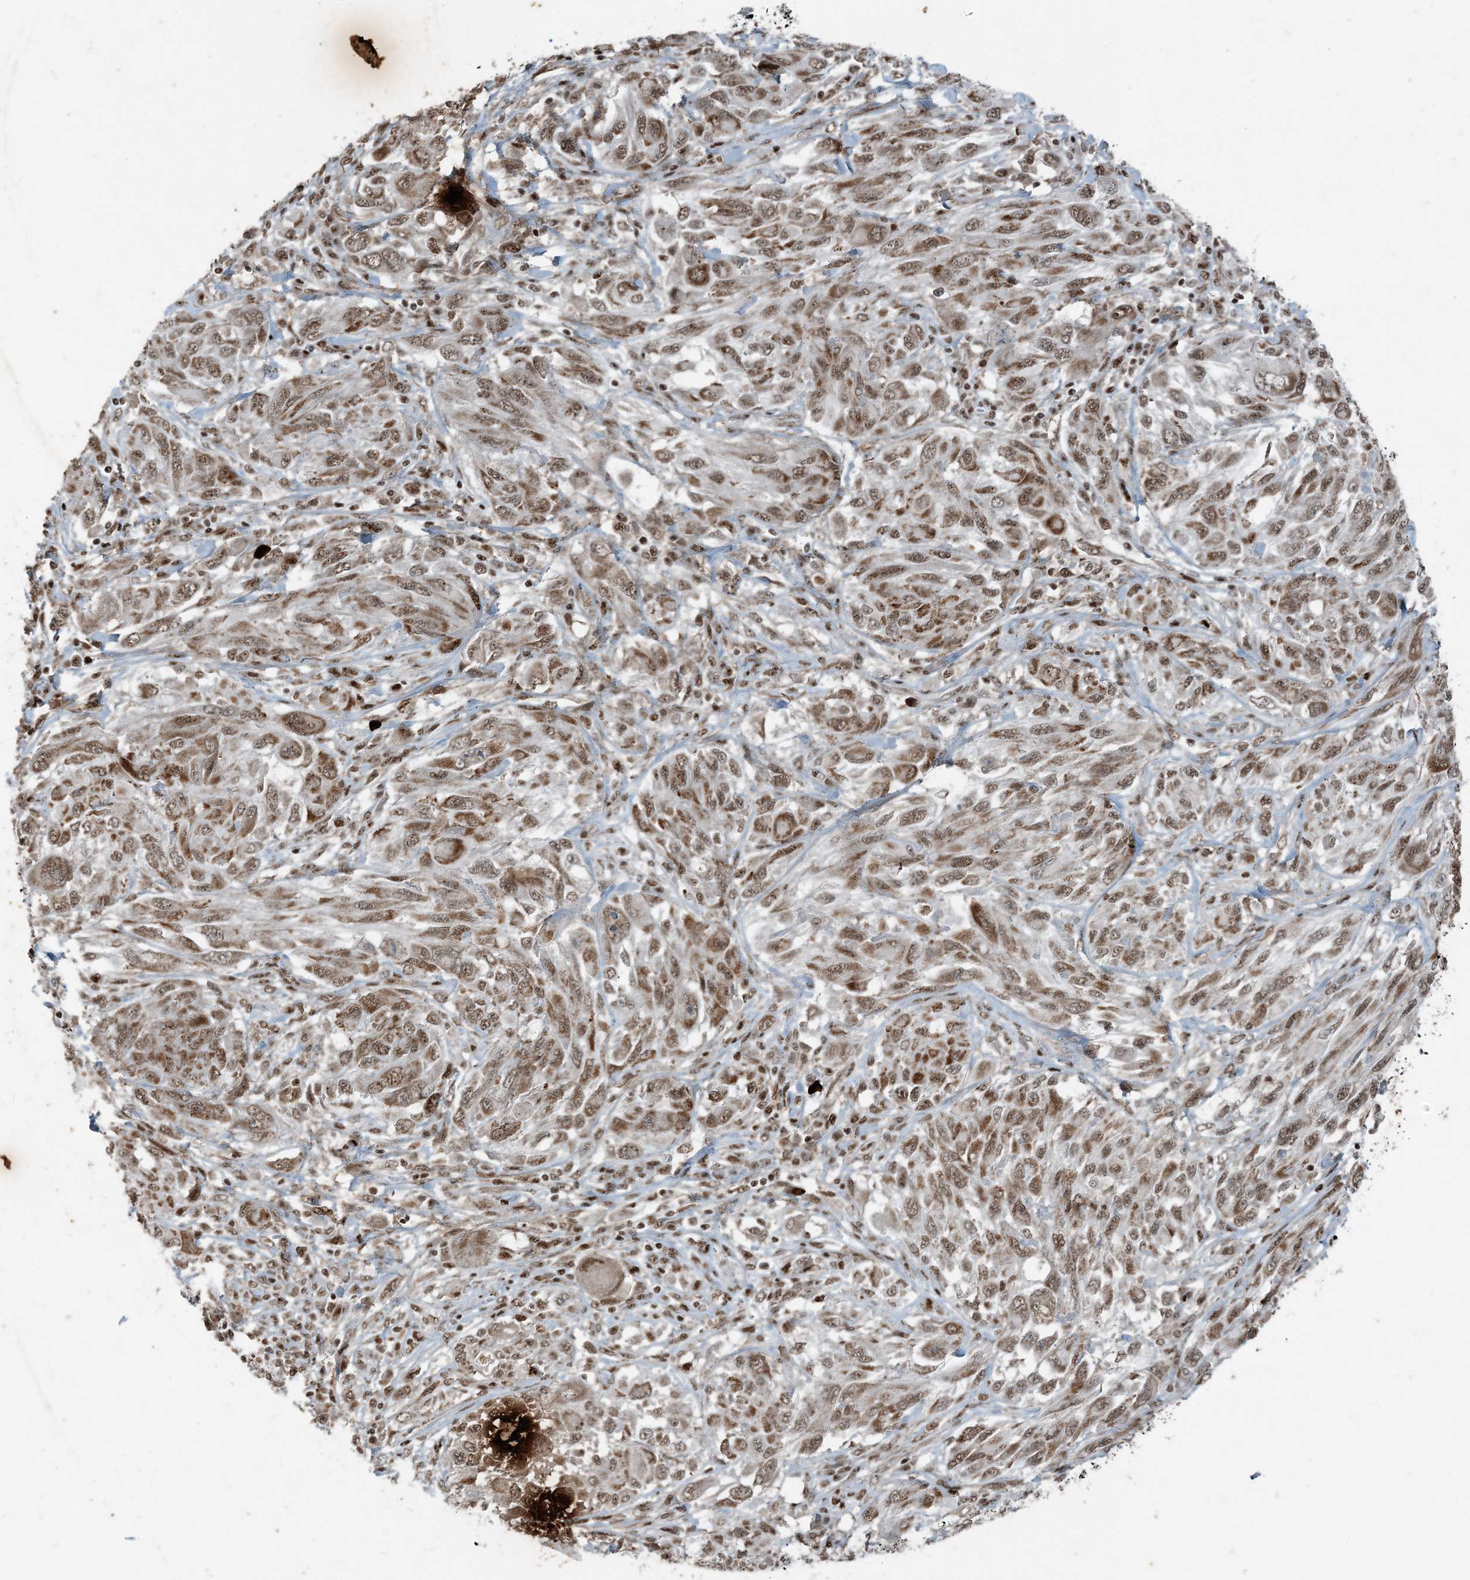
{"staining": {"intensity": "moderate", "quantity": ">75%", "location": "cytoplasmic/membranous,nuclear"}, "tissue": "melanoma", "cell_type": "Tumor cells", "image_type": "cancer", "snomed": [{"axis": "morphology", "description": "Malignant melanoma, NOS"}, {"axis": "topography", "description": "Skin"}], "caption": "This micrograph exhibits IHC staining of human melanoma, with medium moderate cytoplasmic/membranous and nuclear expression in approximately >75% of tumor cells.", "gene": "TADA2B", "patient": {"sex": "female", "age": 91}}